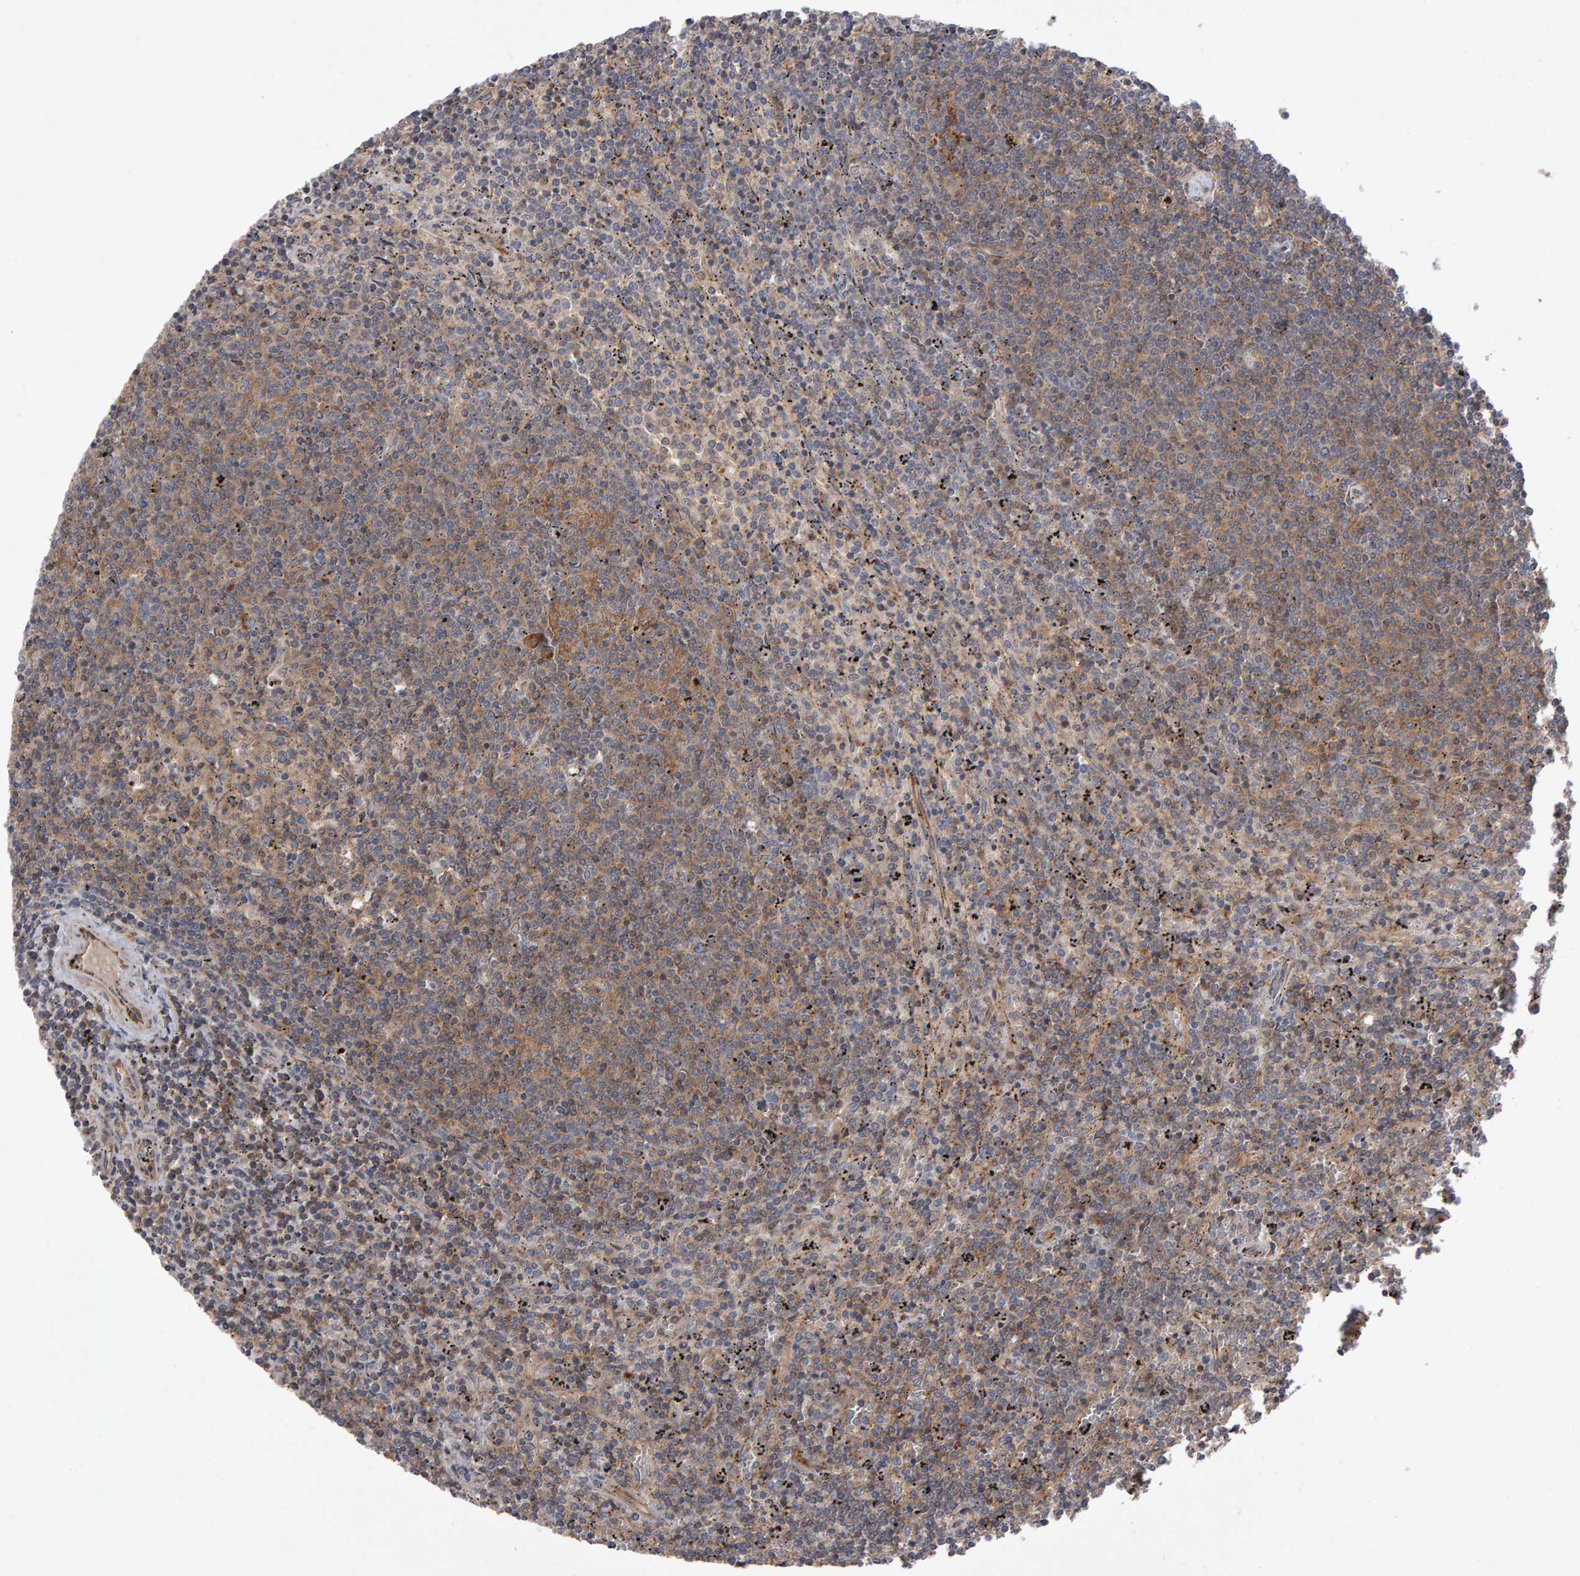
{"staining": {"intensity": "weak", "quantity": ">75%", "location": "cytoplasmic/membranous"}, "tissue": "lymphoma", "cell_type": "Tumor cells", "image_type": "cancer", "snomed": [{"axis": "morphology", "description": "Malignant lymphoma, non-Hodgkin's type, Low grade"}, {"axis": "topography", "description": "Spleen"}], "caption": "The micrograph shows immunohistochemical staining of lymphoma. There is weak cytoplasmic/membranous positivity is identified in about >75% of tumor cells.", "gene": "PGS1", "patient": {"sex": "female", "age": 50}}